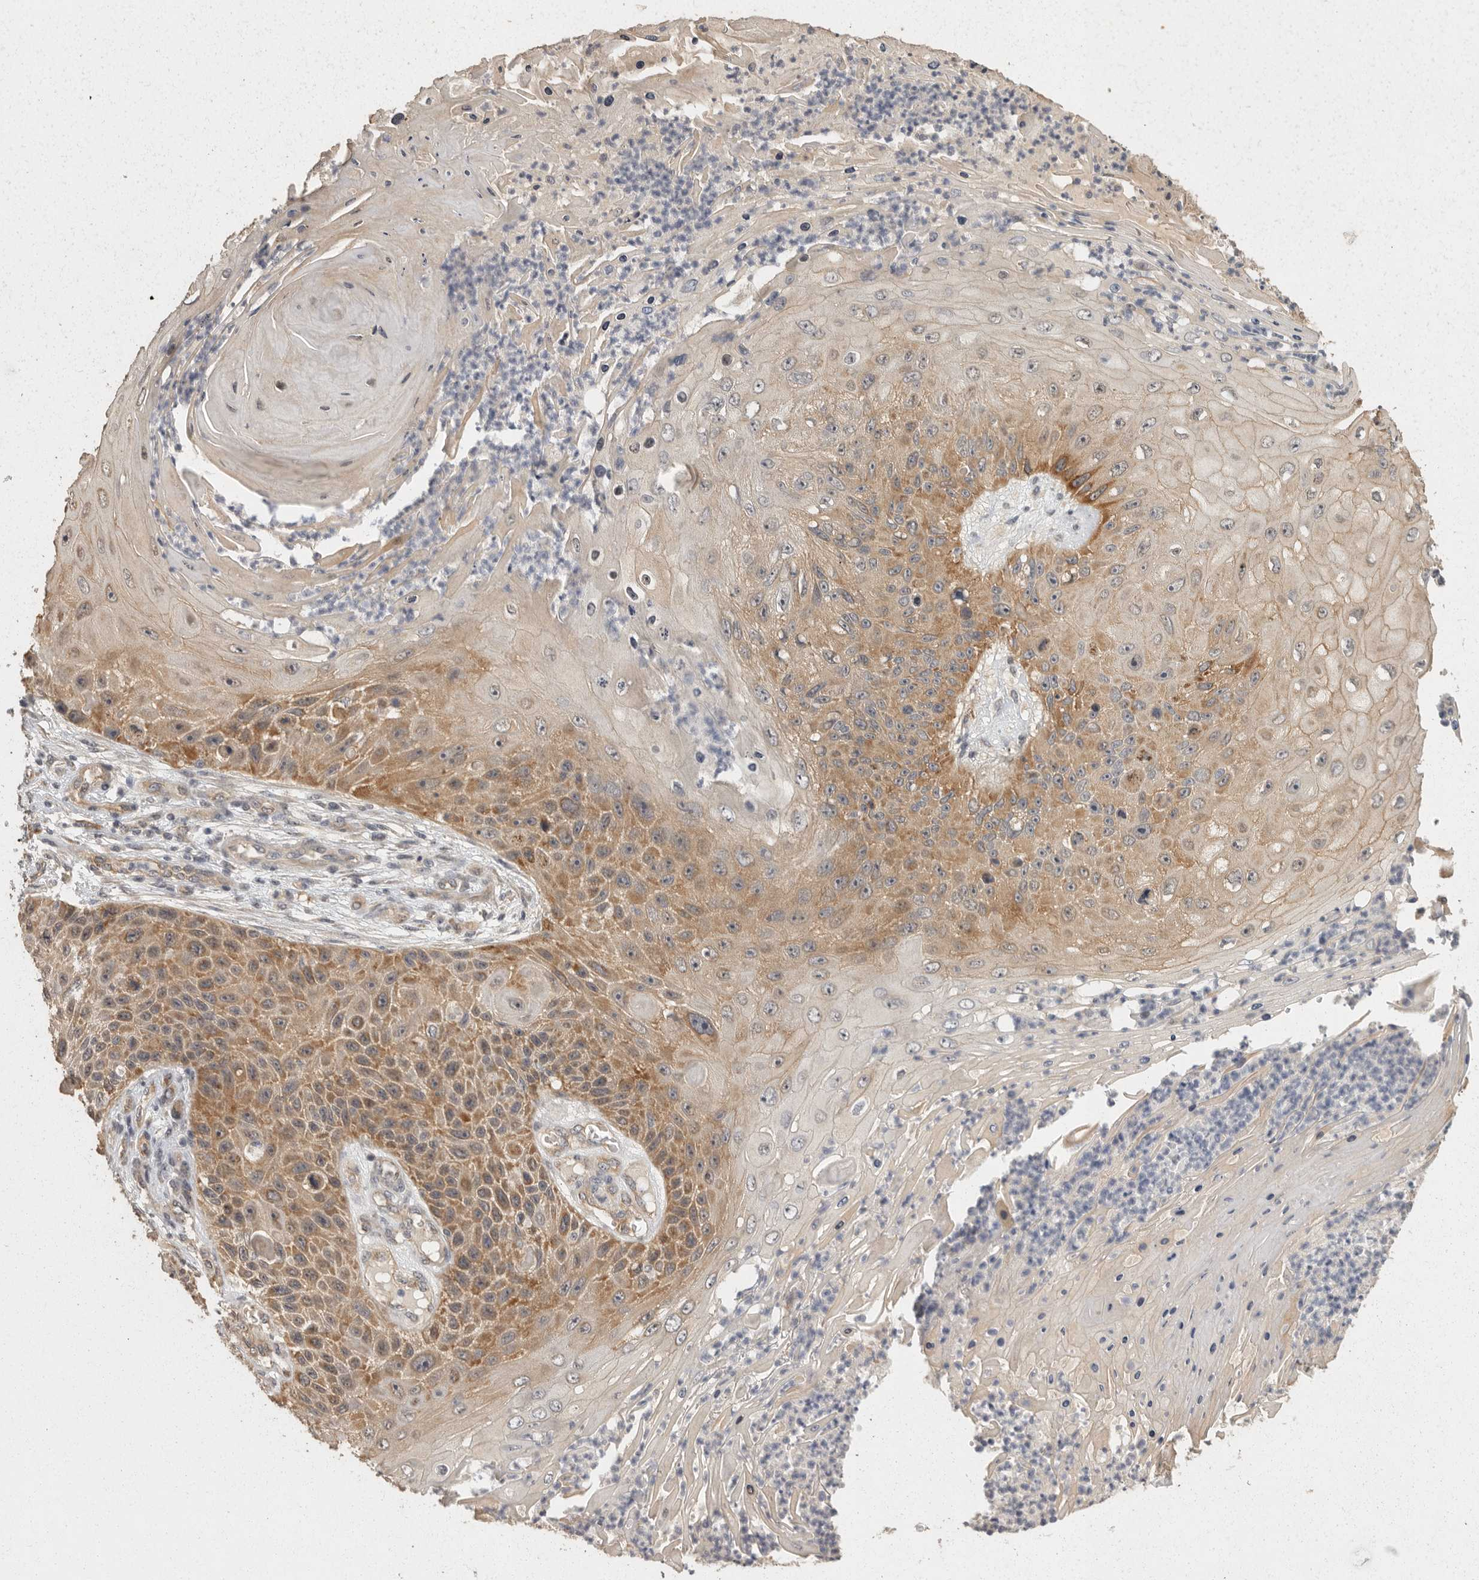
{"staining": {"intensity": "moderate", "quantity": "25%-75%", "location": "cytoplasmic/membranous"}, "tissue": "skin cancer", "cell_type": "Tumor cells", "image_type": "cancer", "snomed": [{"axis": "morphology", "description": "Squamous cell carcinoma, NOS"}, {"axis": "topography", "description": "Skin"}], "caption": "This is a histology image of IHC staining of skin squamous cell carcinoma, which shows moderate staining in the cytoplasmic/membranous of tumor cells.", "gene": "BAIAP2", "patient": {"sex": "female", "age": 88}}